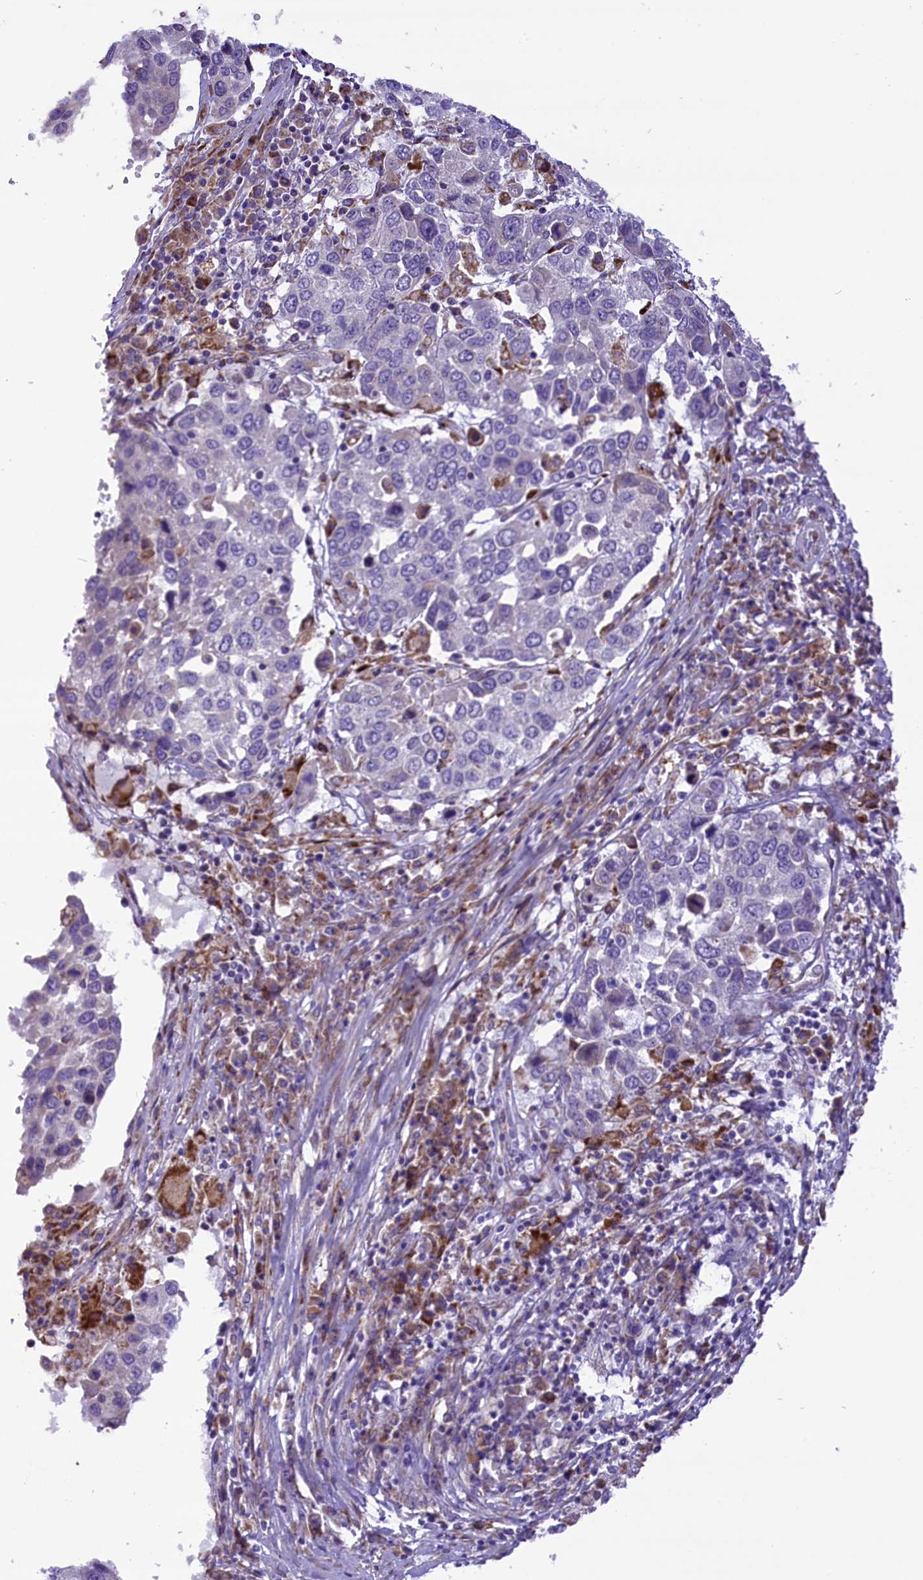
{"staining": {"intensity": "negative", "quantity": "none", "location": "none"}, "tissue": "lung cancer", "cell_type": "Tumor cells", "image_type": "cancer", "snomed": [{"axis": "morphology", "description": "Squamous cell carcinoma, NOS"}, {"axis": "topography", "description": "Lung"}], "caption": "Histopathology image shows no protein expression in tumor cells of lung cancer (squamous cell carcinoma) tissue.", "gene": "PTPRU", "patient": {"sex": "male", "age": 65}}